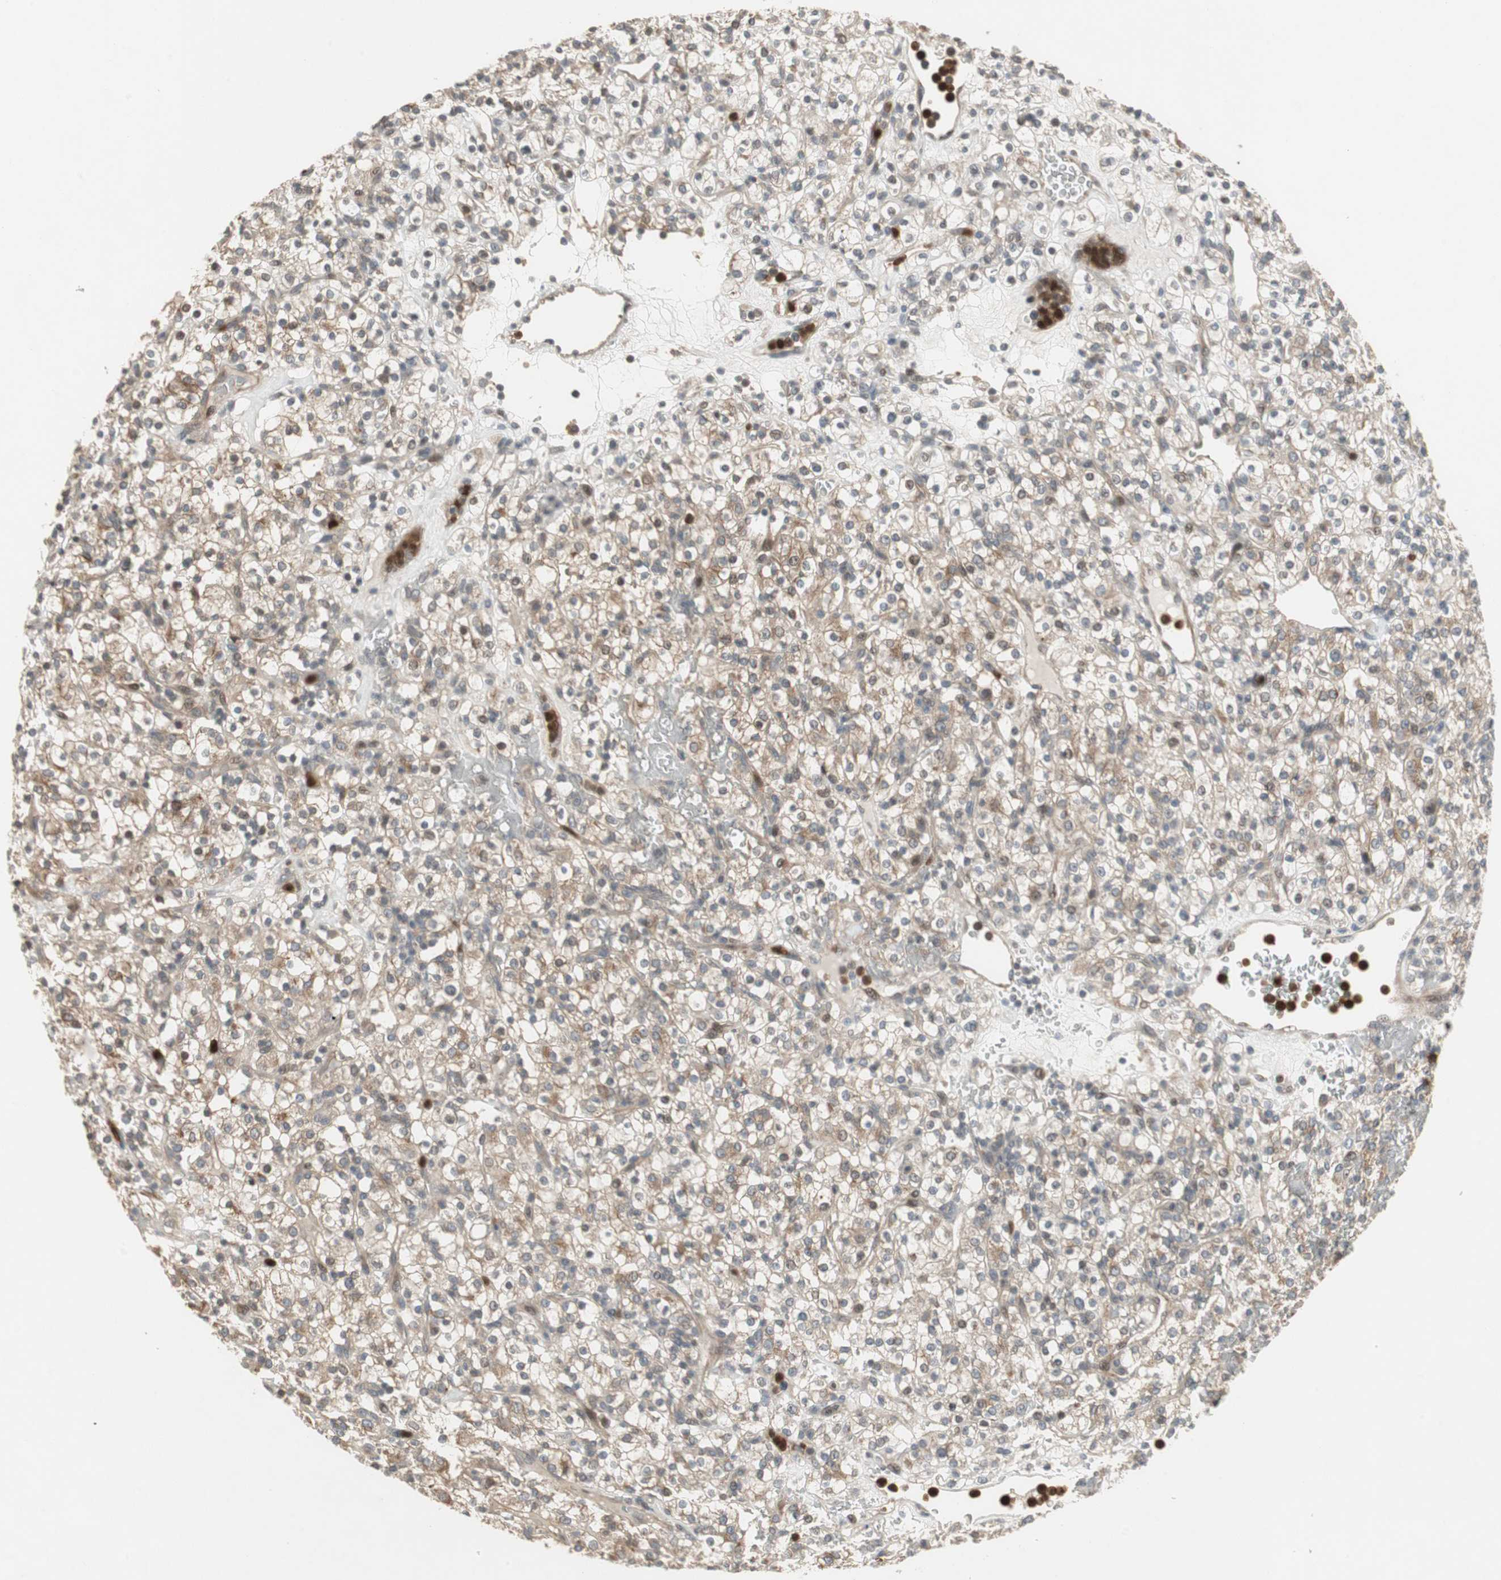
{"staining": {"intensity": "weak", "quantity": "25%-75%", "location": "cytoplasmic/membranous"}, "tissue": "renal cancer", "cell_type": "Tumor cells", "image_type": "cancer", "snomed": [{"axis": "morphology", "description": "Normal tissue, NOS"}, {"axis": "morphology", "description": "Adenocarcinoma, NOS"}, {"axis": "topography", "description": "Kidney"}], "caption": "DAB immunohistochemical staining of renal cancer (adenocarcinoma) reveals weak cytoplasmic/membranous protein positivity in approximately 25%-75% of tumor cells.", "gene": "SNX4", "patient": {"sex": "female", "age": 72}}